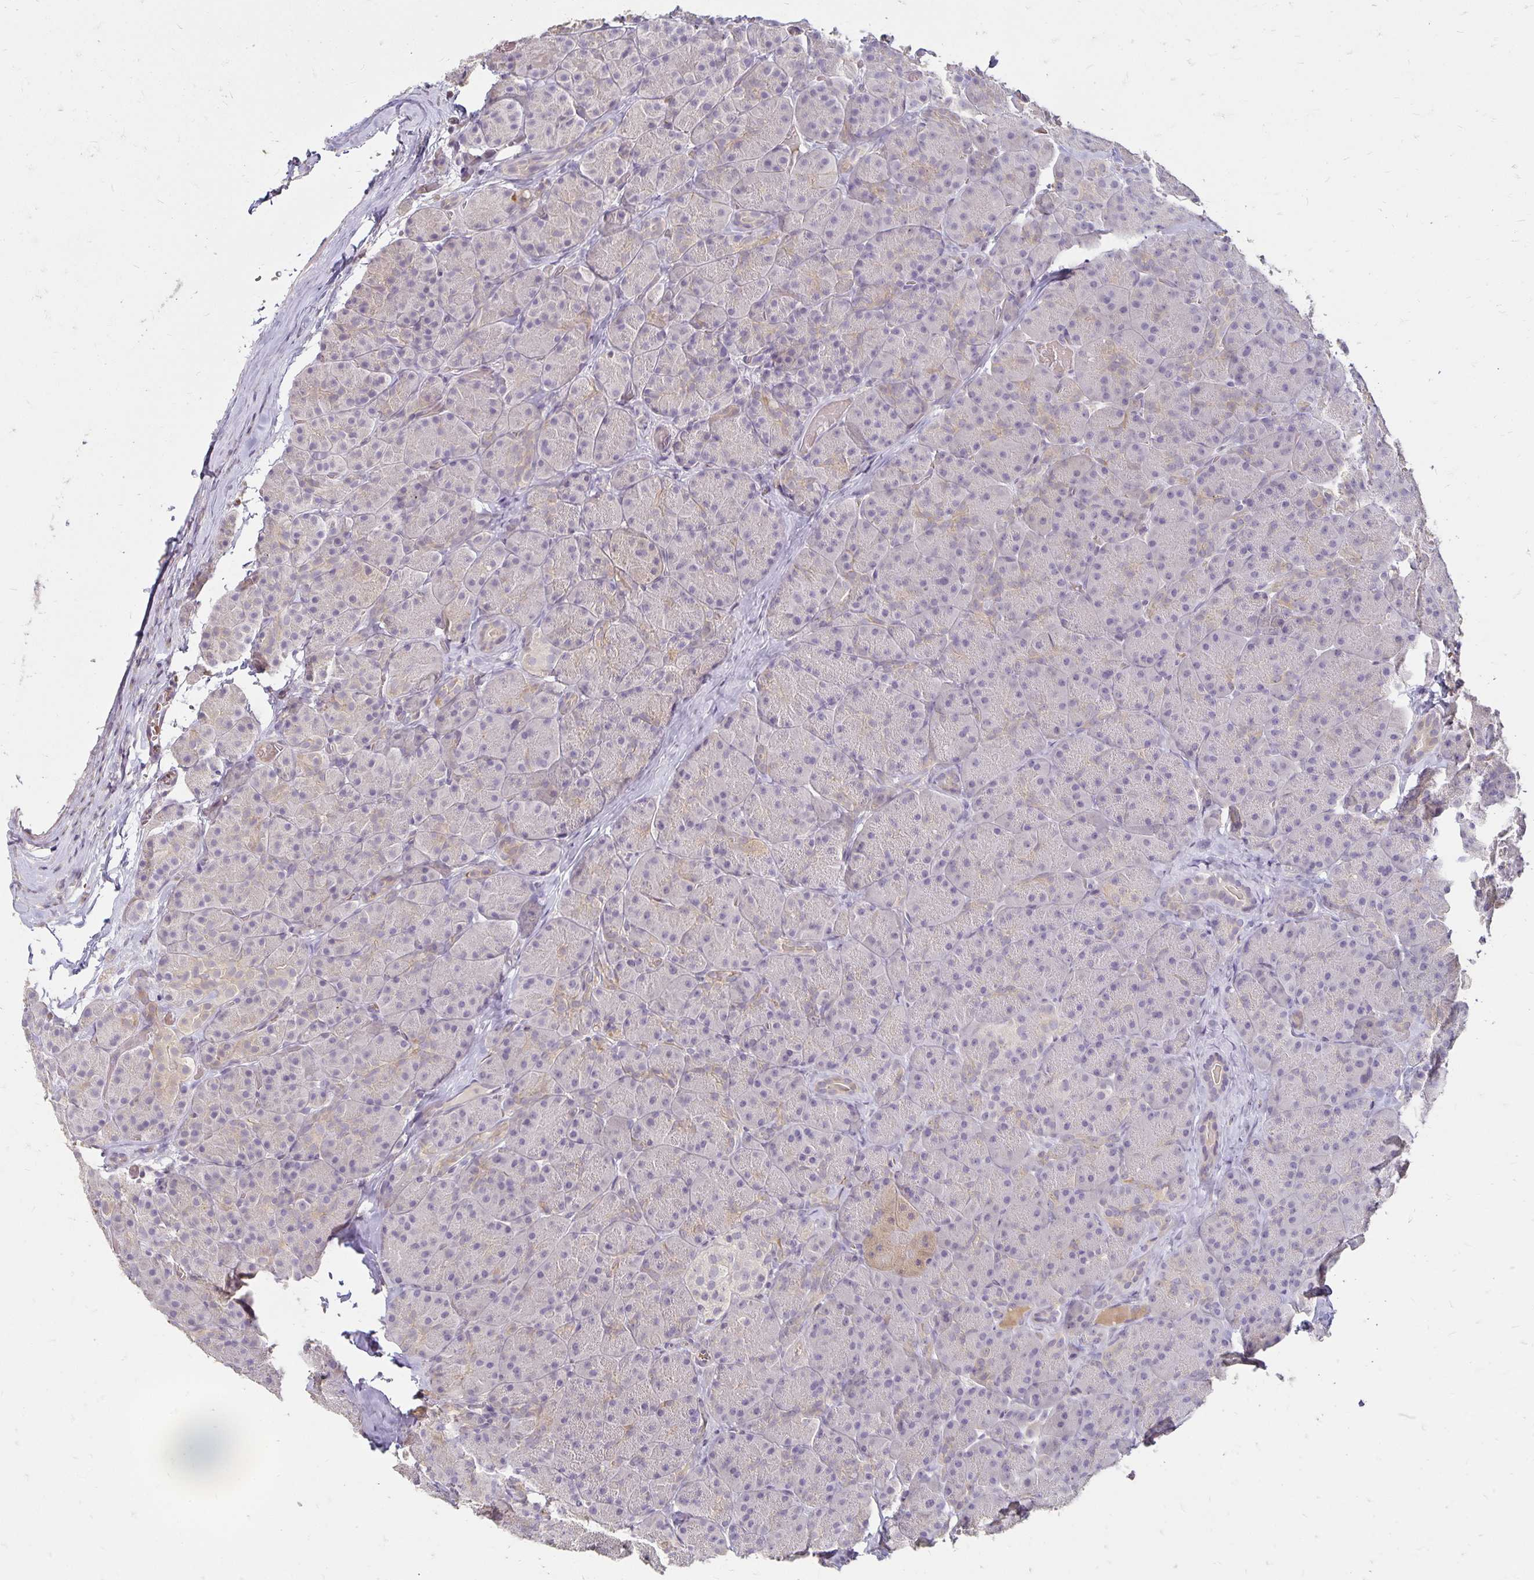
{"staining": {"intensity": "weak", "quantity": "<25%", "location": "cytoplasmic/membranous"}, "tissue": "pancreas", "cell_type": "Exocrine glandular cells", "image_type": "normal", "snomed": [{"axis": "morphology", "description": "Normal tissue, NOS"}, {"axis": "topography", "description": "Pancreas"}], "caption": "Immunohistochemistry photomicrograph of unremarkable human pancreas stained for a protein (brown), which shows no expression in exocrine glandular cells.", "gene": "CST6", "patient": {"sex": "male", "age": 57}}